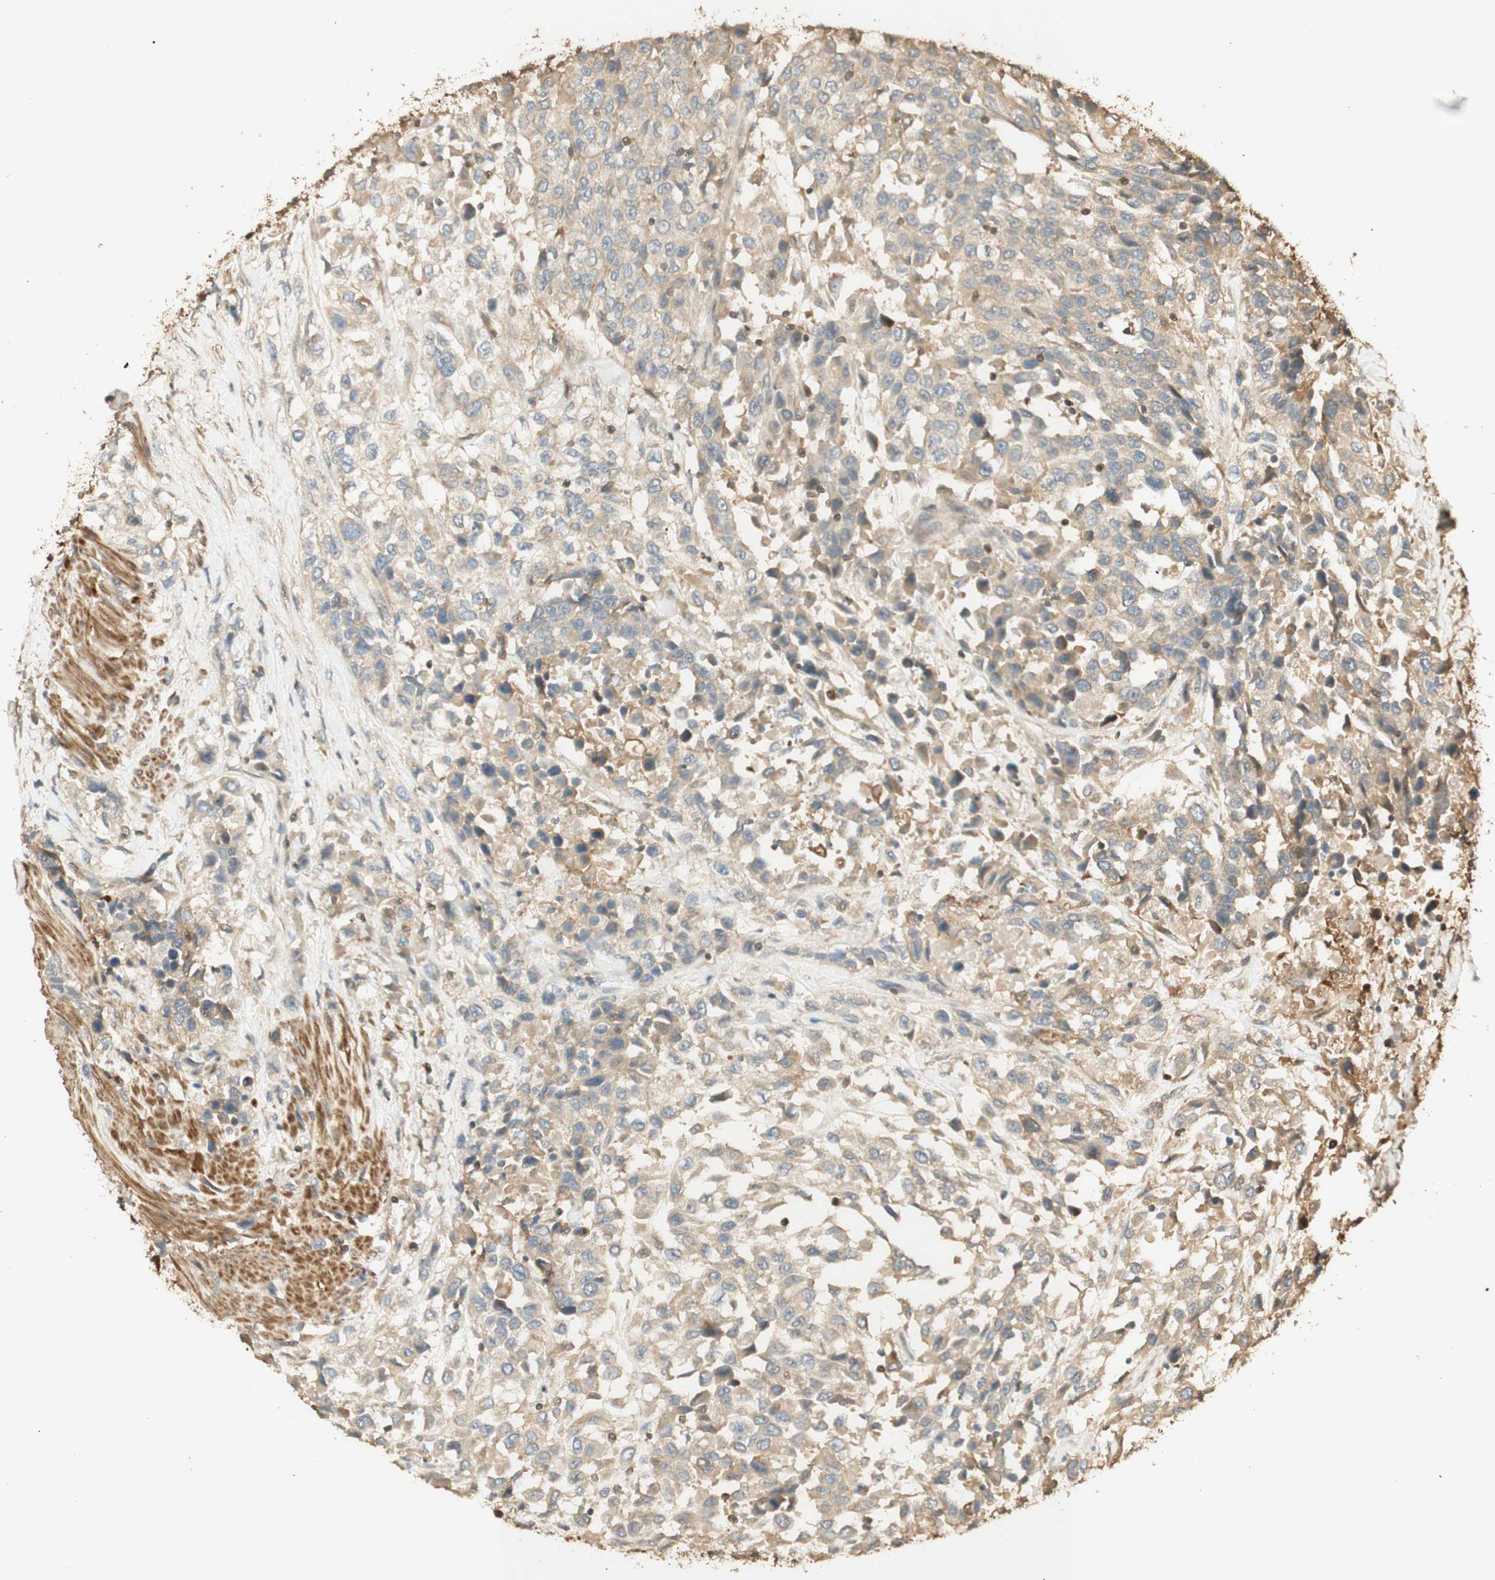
{"staining": {"intensity": "weak", "quantity": ">75%", "location": "cytoplasmic/membranous"}, "tissue": "urothelial cancer", "cell_type": "Tumor cells", "image_type": "cancer", "snomed": [{"axis": "morphology", "description": "Urothelial carcinoma, High grade"}, {"axis": "topography", "description": "Urinary bladder"}], "caption": "This micrograph exhibits urothelial carcinoma (high-grade) stained with IHC to label a protein in brown. The cytoplasmic/membranous of tumor cells show weak positivity for the protein. Nuclei are counter-stained blue.", "gene": "AGER", "patient": {"sex": "female", "age": 80}}